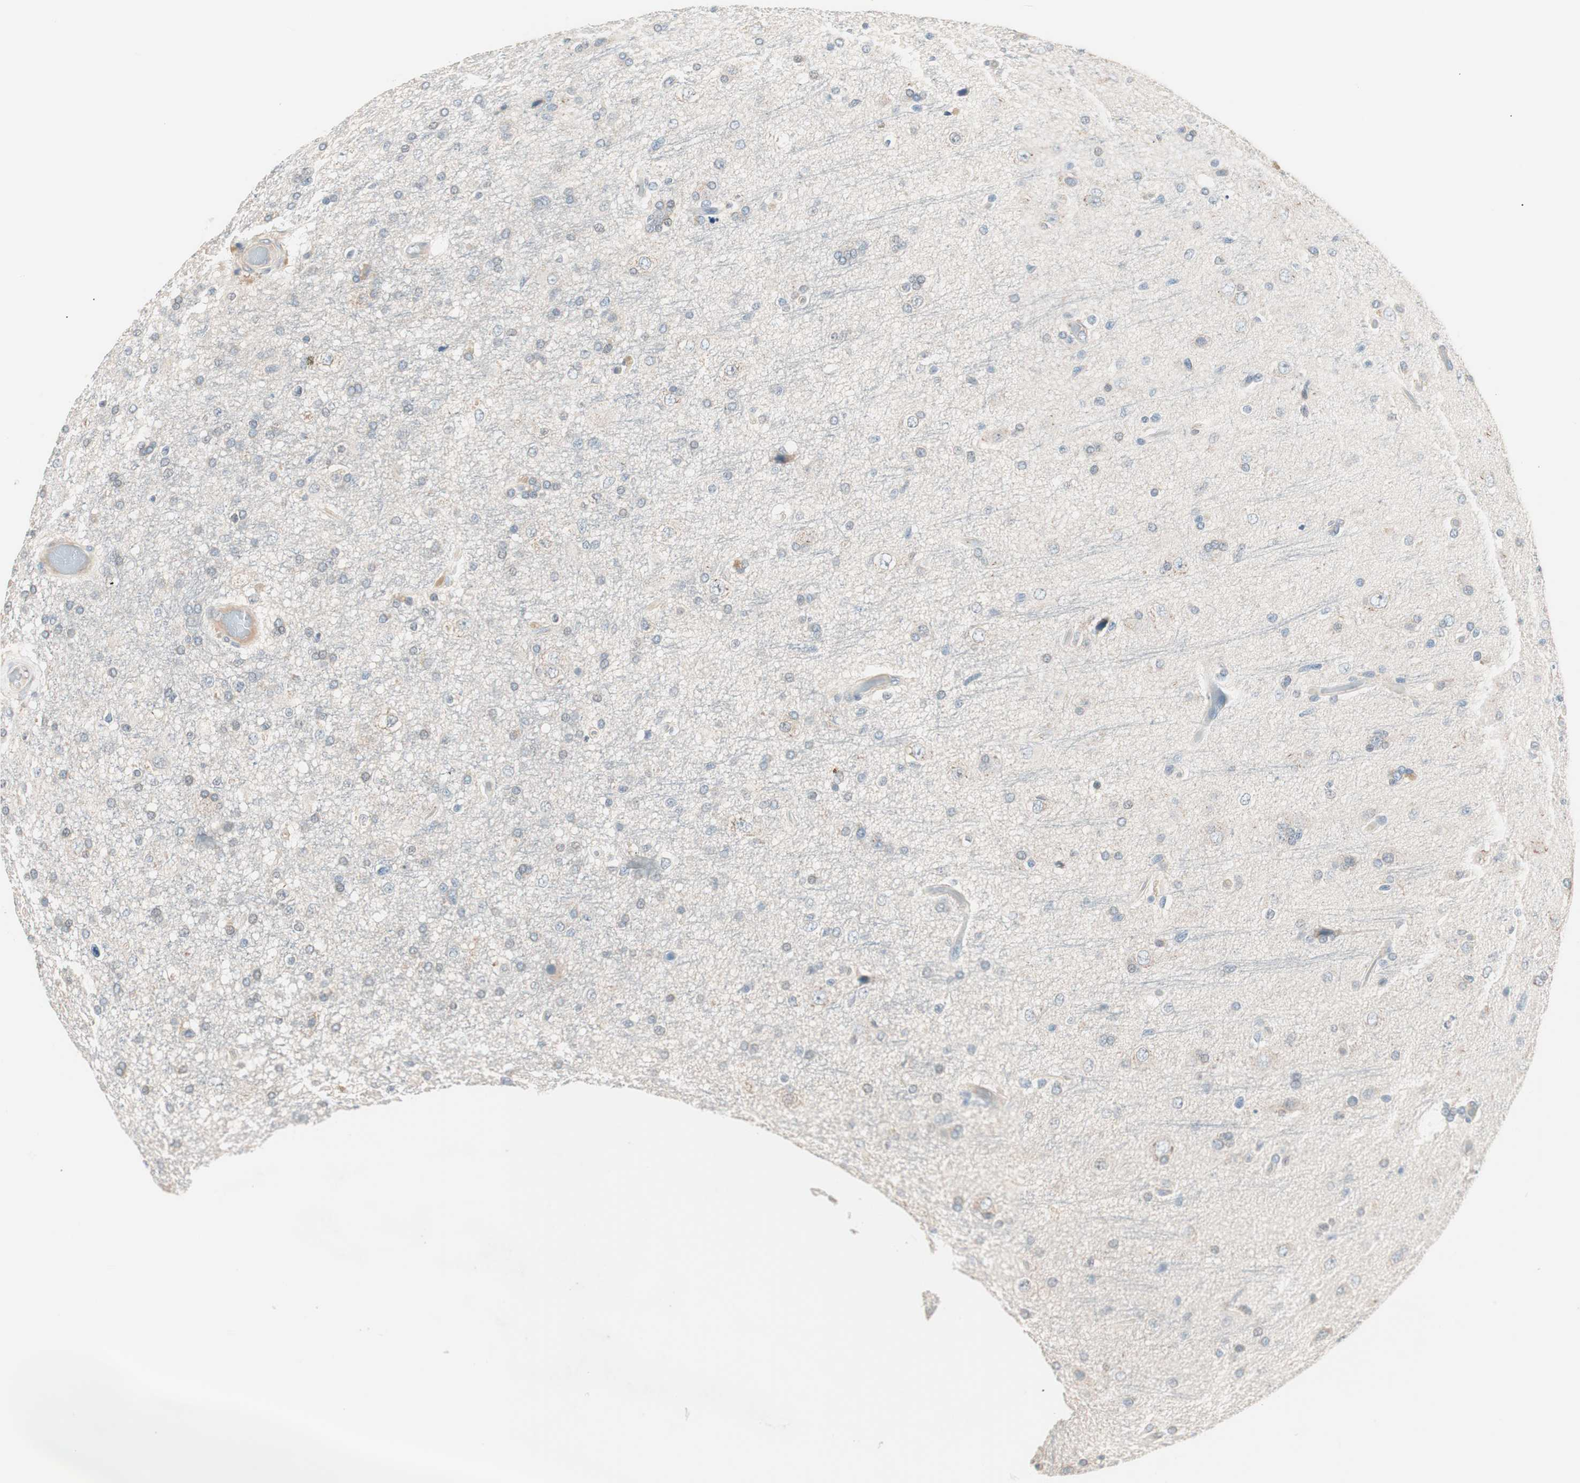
{"staining": {"intensity": "weak", "quantity": "<25%", "location": "cytoplasmic/membranous"}, "tissue": "glioma", "cell_type": "Tumor cells", "image_type": "cancer", "snomed": [{"axis": "morphology", "description": "Glioma, malignant, High grade"}, {"axis": "topography", "description": "Brain"}], "caption": "IHC photomicrograph of human high-grade glioma (malignant) stained for a protein (brown), which shows no staining in tumor cells.", "gene": "RAD54B", "patient": {"sex": "male", "age": 33}}